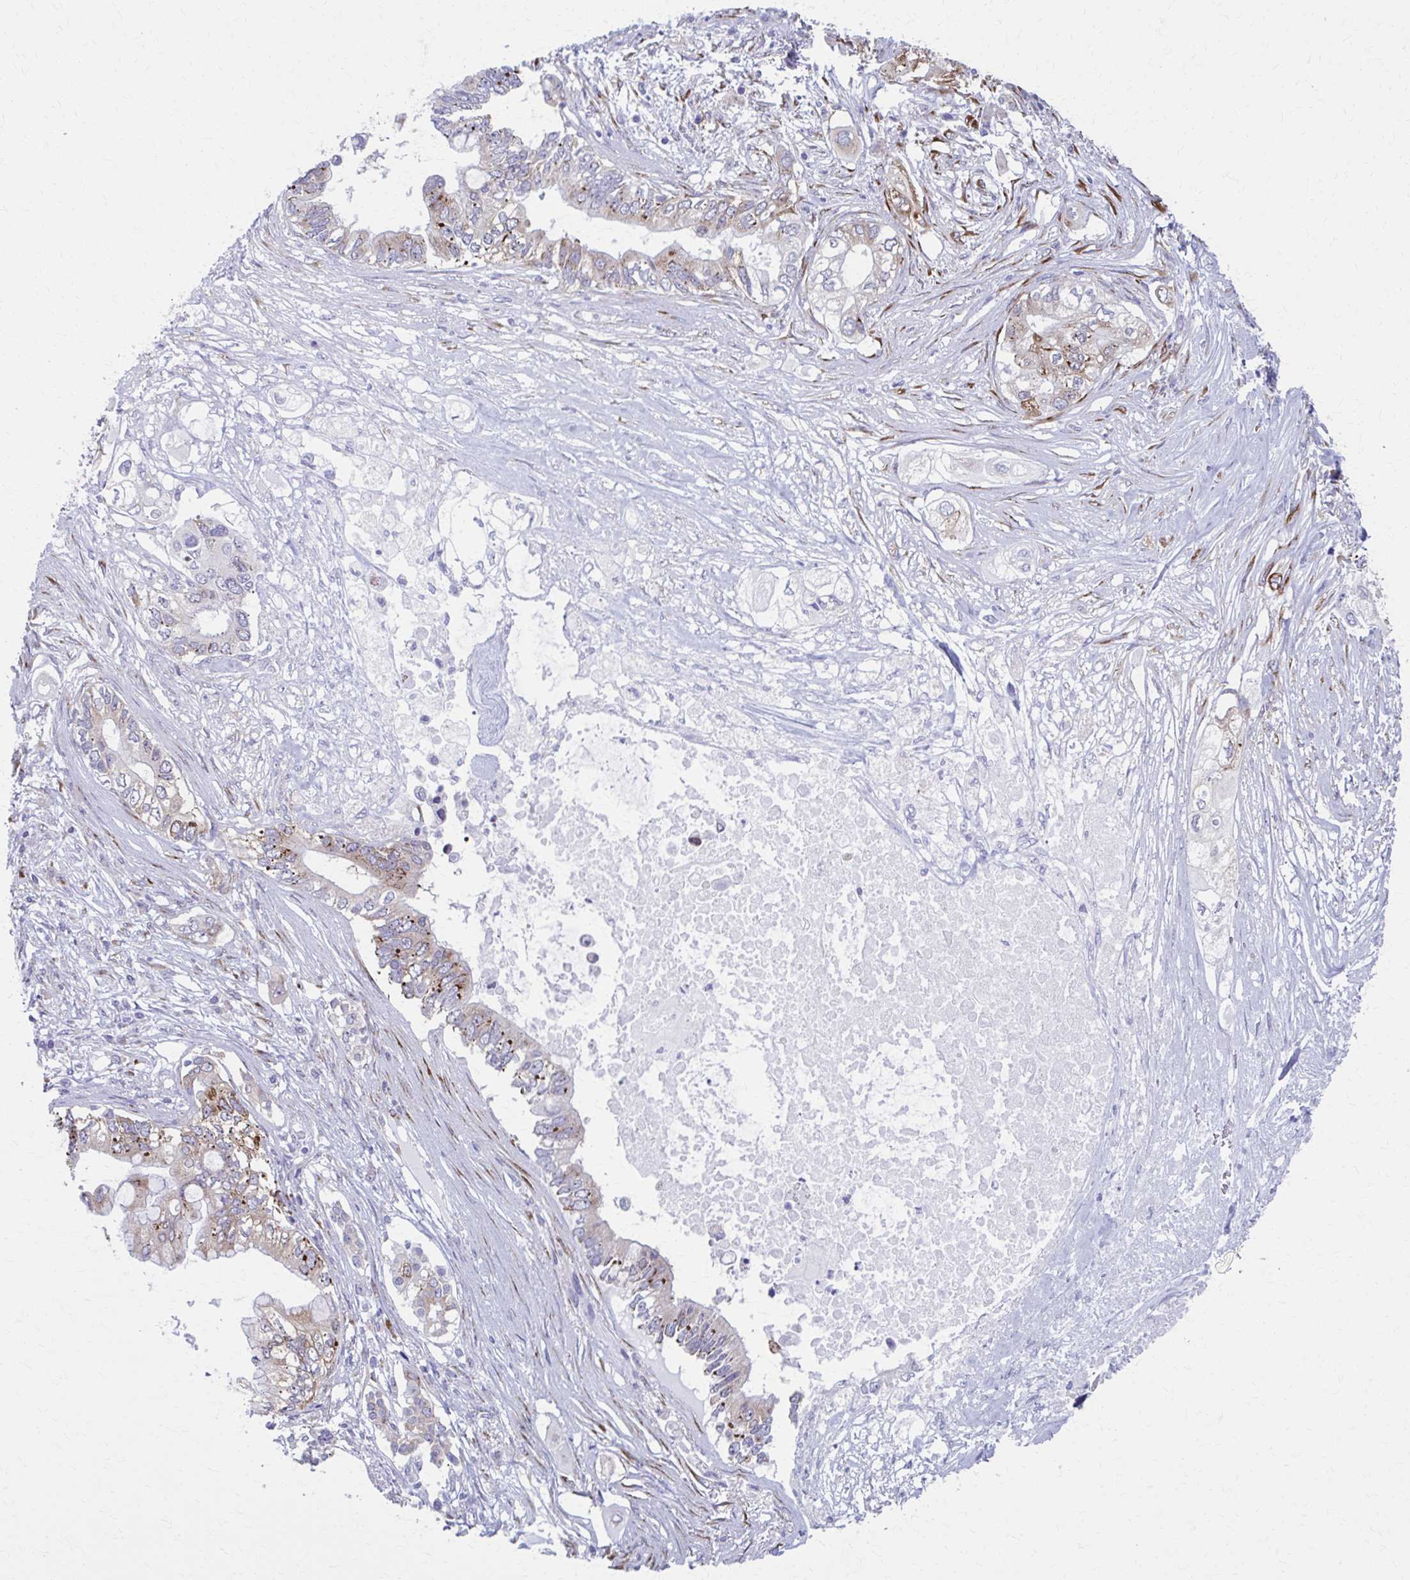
{"staining": {"intensity": "moderate", "quantity": "25%-75%", "location": "cytoplasmic/membranous"}, "tissue": "pancreatic cancer", "cell_type": "Tumor cells", "image_type": "cancer", "snomed": [{"axis": "morphology", "description": "Adenocarcinoma, NOS"}, {"axis": "topography", "description": "Pancreas"}], "caption": "The micrograph displays immunohistochemical staining of pancreatic cancer. There is moderate cytoplasmic/membranous staining is identified in approximately 25%-75% of tumor cells.", "gene": "SPATS2L", "patient": {"sex": "female", "age": 63}}